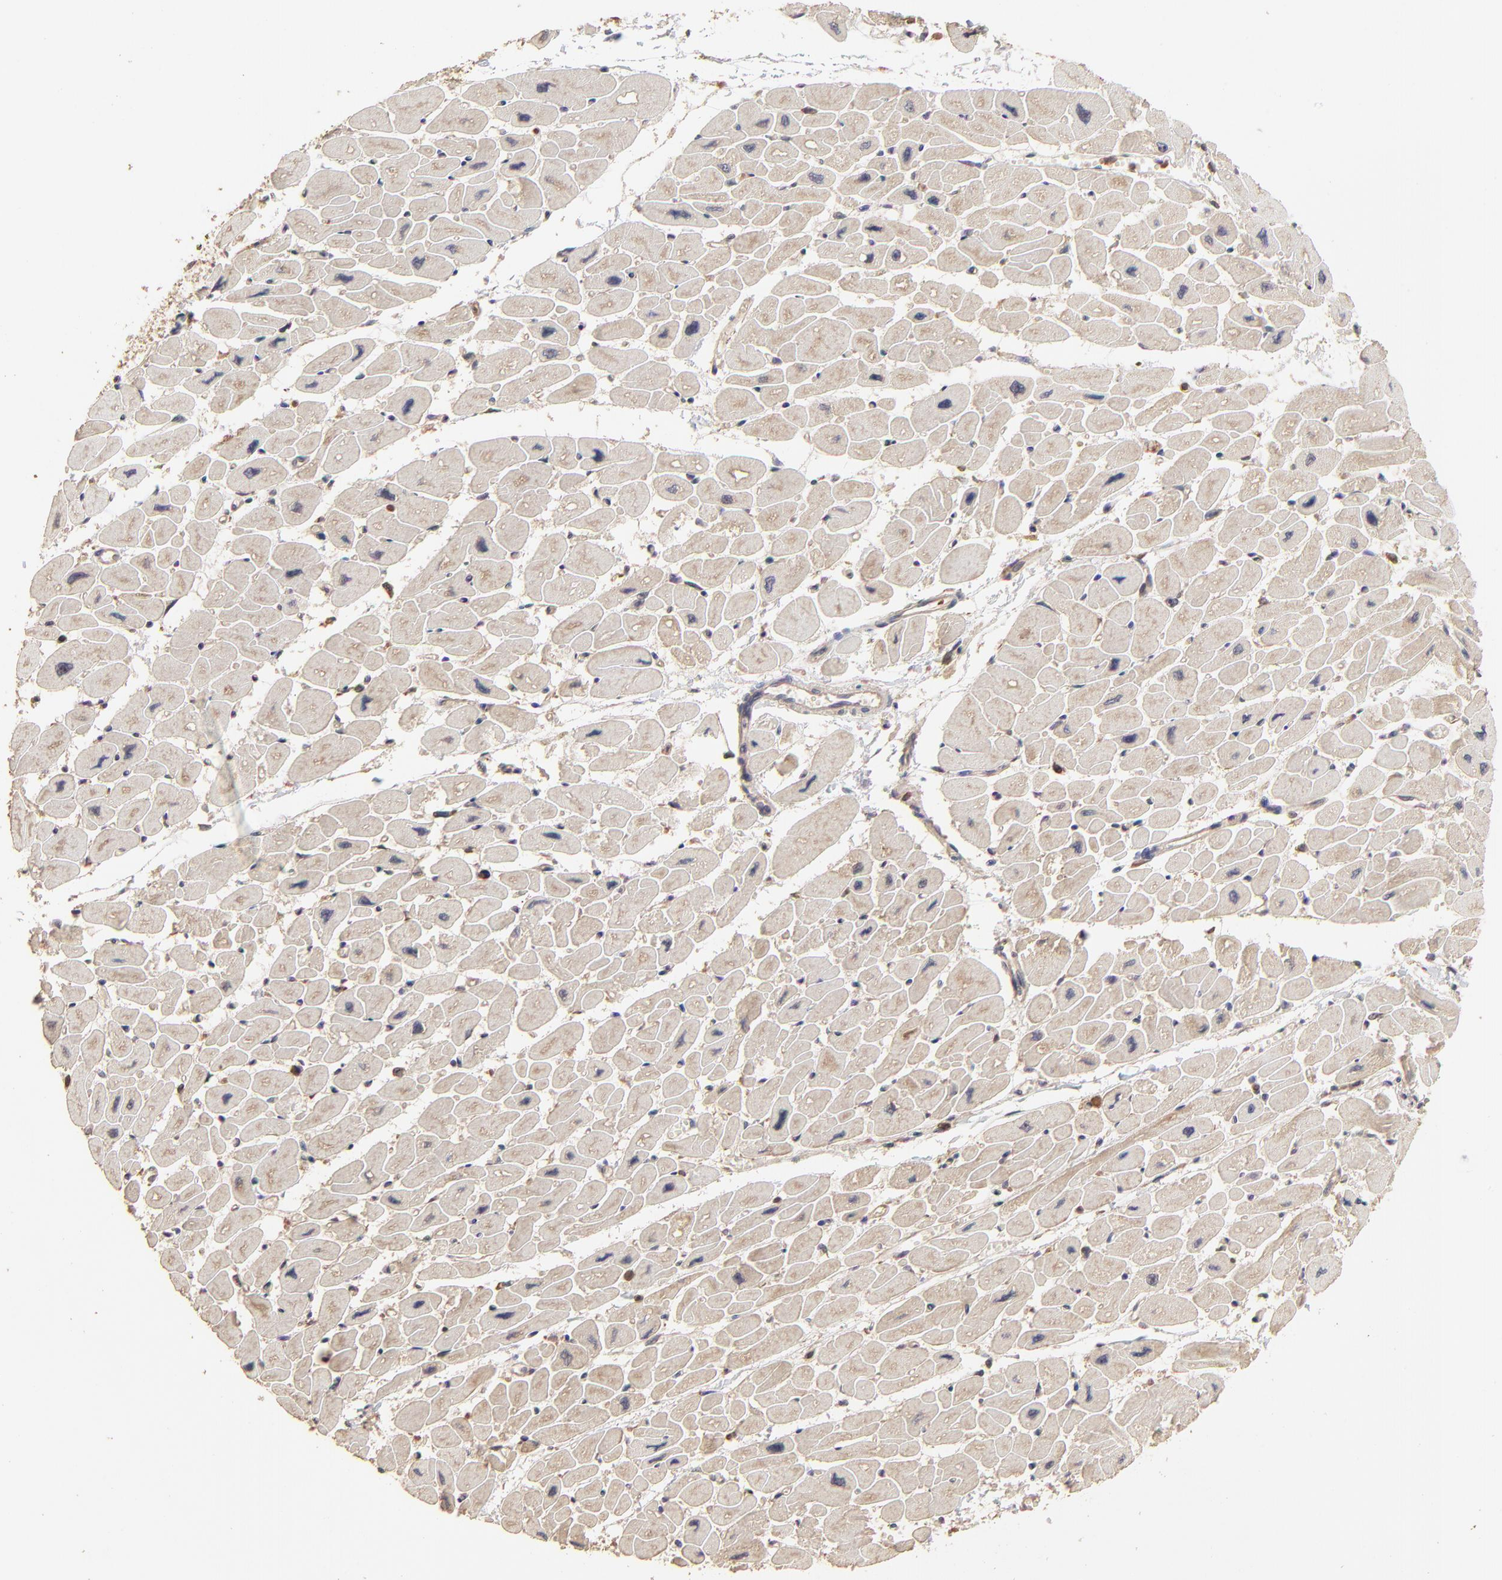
{"staining": {"intensity": "weak", "quantity": ">75%", "location": "cytoplasmic/membranous"}, "tissue": "heart muscle", "cell_type": "Cardiomyocytes", "image_type": "normal", "snomed": [{"axis": "morphology", "description": "Normal tissue, NOS"}, {"axis": "topography", "description": "Heart"}], "caption": "Protein staining reveals weak cytoplasmic/membranous positivity in approximately >75% of cardiomyocytes in unremarkable heart muscle. The protein is stained brown, and the nuclei are stained in blue (DAB IHC with brightfield microscopy, high magnification).", "gene": "STON2", "patient": {"sex": "female", "age": 54}}